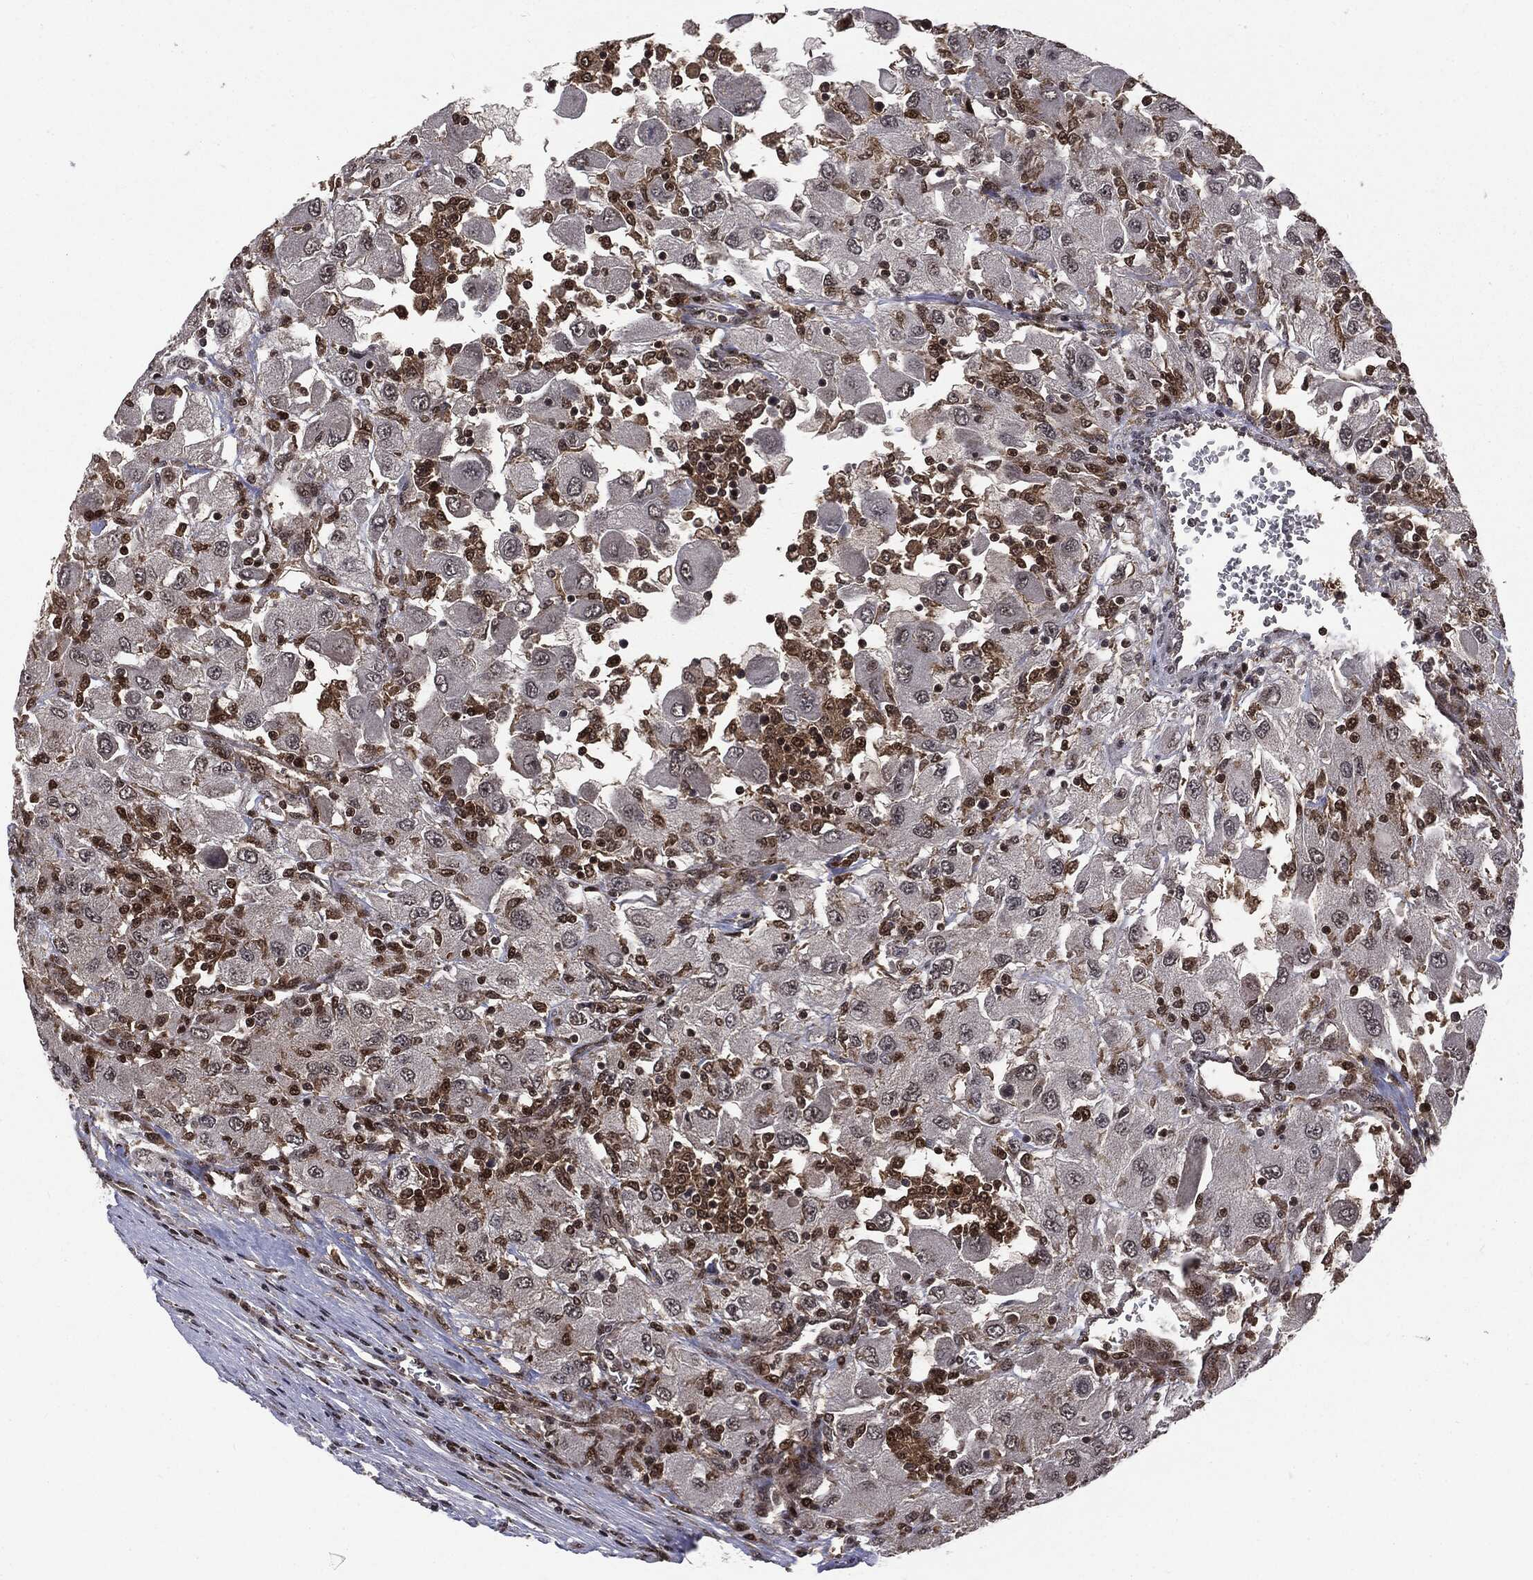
{"staining": {"intensity": "negative", "quantity": "none", "location": "none"}, "tissue": "renal cancer", "cell_type": "Tumor cells", "image_type": "cancer", "snomed": [{"axis": "morphology", "description": "Adenocarcinoma, NOS"}, {"axis": "topography", "description": "Kidney"}], "caption": "A high-resolution histopathology image shows IHC staining of adenocarcinoma (renal), which demonstrates no significant expression in tumor cells.", "gene": "PTPA", "patient": {"sex": "female", "age": 67}}